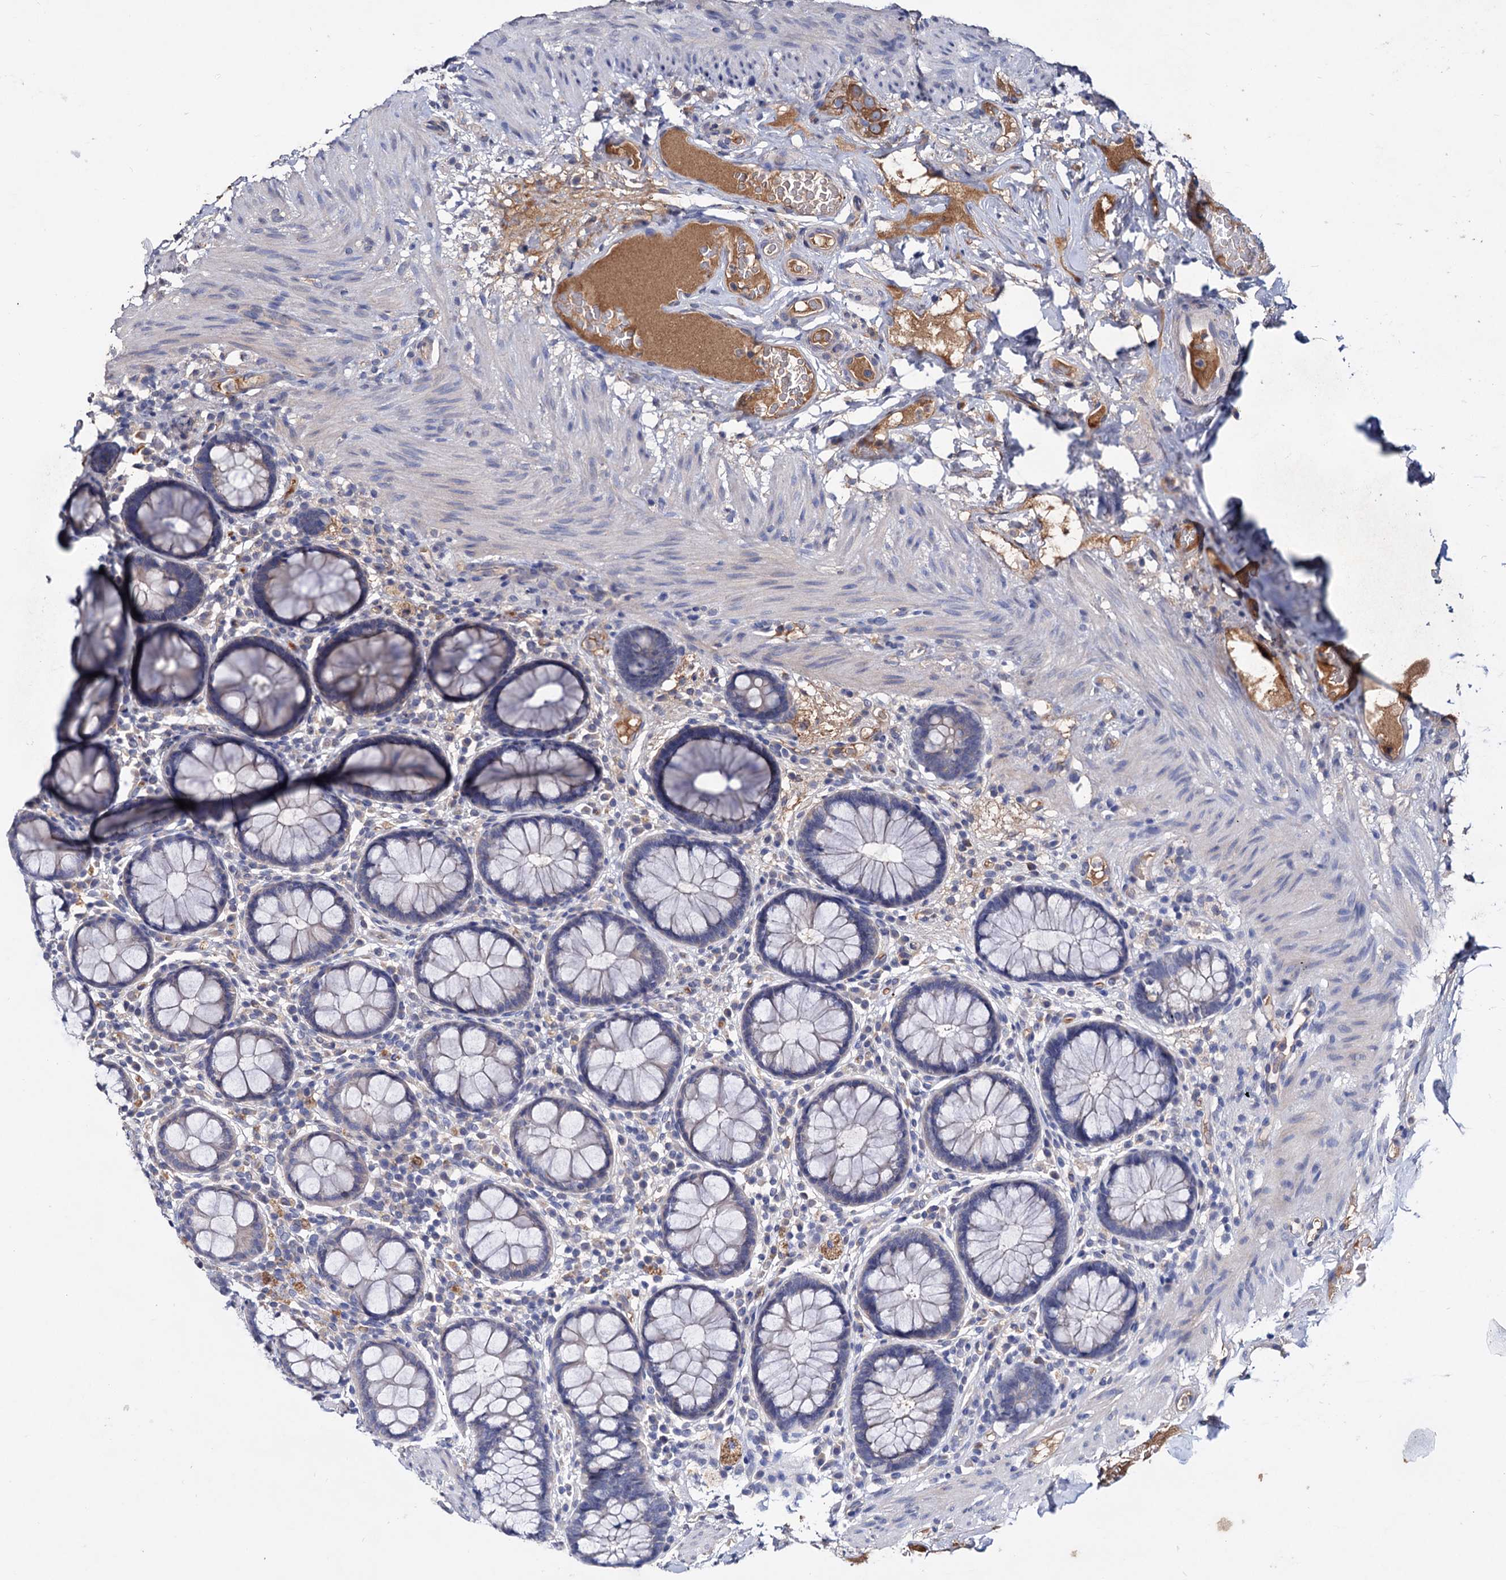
{"staining": {"intensity": "negative", "quantity": "none", "location": "none"}, "tissue": "rectum", "cell_type": "Glandular cells", "image_type": "normal", "snomed": [{"axis": "morphology", "description": "Normal tissue, NOS"}, {"axis": "topography", "description": "Rectum"}], "caption": "This image is of unremarkable rectum stained with immunohistochemistry (IHC) to label a protein in brown with the nuclei are counter-stained blue. There is no staining in glandular cells. (Stains: DAB (3,3'-diaminobenzidine) IHC with hematoxylin counter stain, Microscopy: brightfield microscopy at high magnification).", "gene": "NPAS4", "patient": {"sex": "male", "age": 83}}